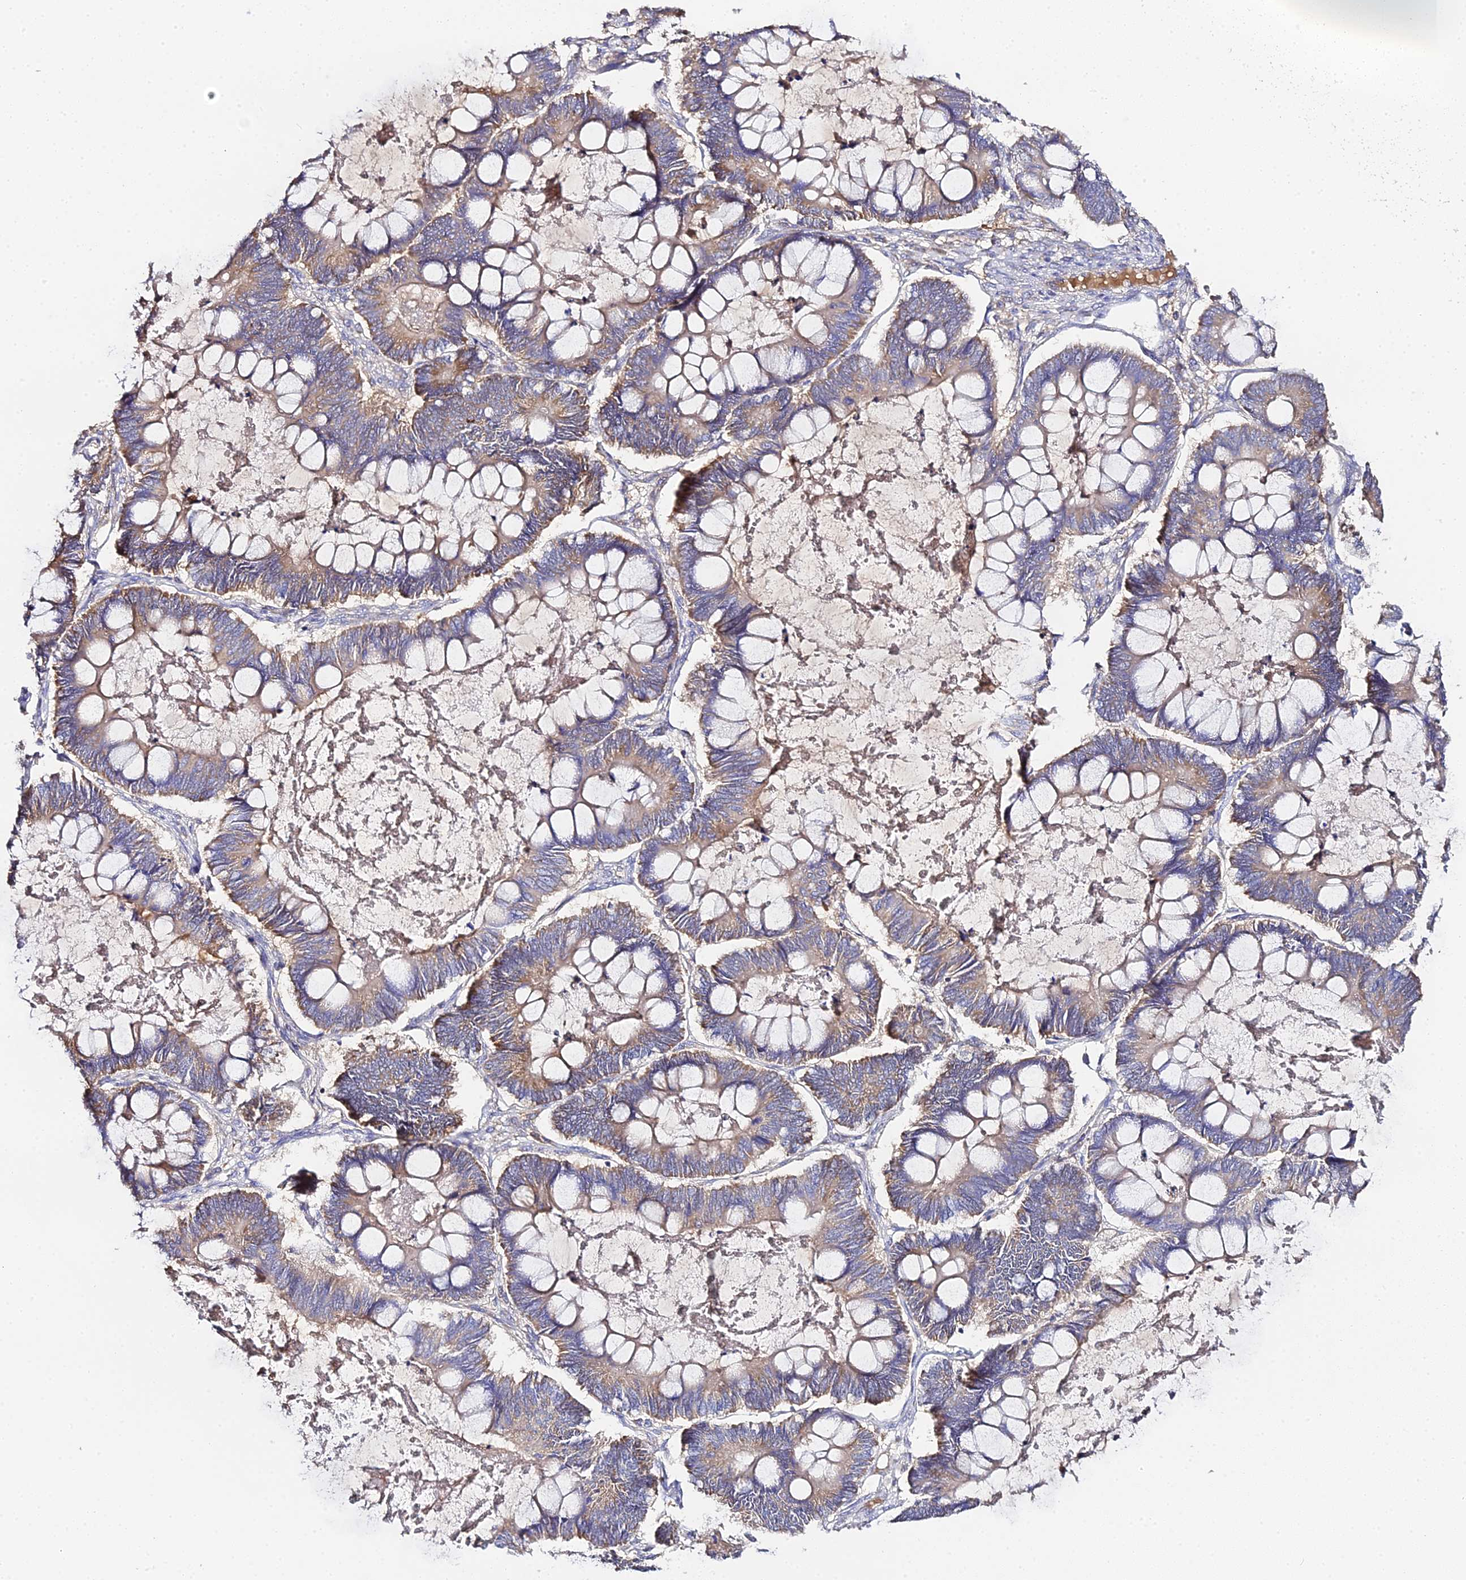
{"staining": {"intensity": "moderate", "quantity": "25%-75%", "location": "cytoplasmic/membranous"}, "tissue": "ovarian cancer", "cell_type": "Tumor cells", "image_type": "cancer", "snomed": [{"axis": "morphology", "description": "Cystadenocarcinoma, mucinous, NOS"}, {"axis": "topography", "description": "Ovary"}], "caption": "The image reveals a brown stain indicating the presence of a protein in the cytoplasmic/membranous of tumor cells in mucinous cystadenocarcinoma (ovarian). The staining is performed using DAB brown chromogen to label protein expression. The nuclei are counter-stained blue using hematoxylin.", "gene": "SCX", "patient": {"sex": "female", "age": 61}}